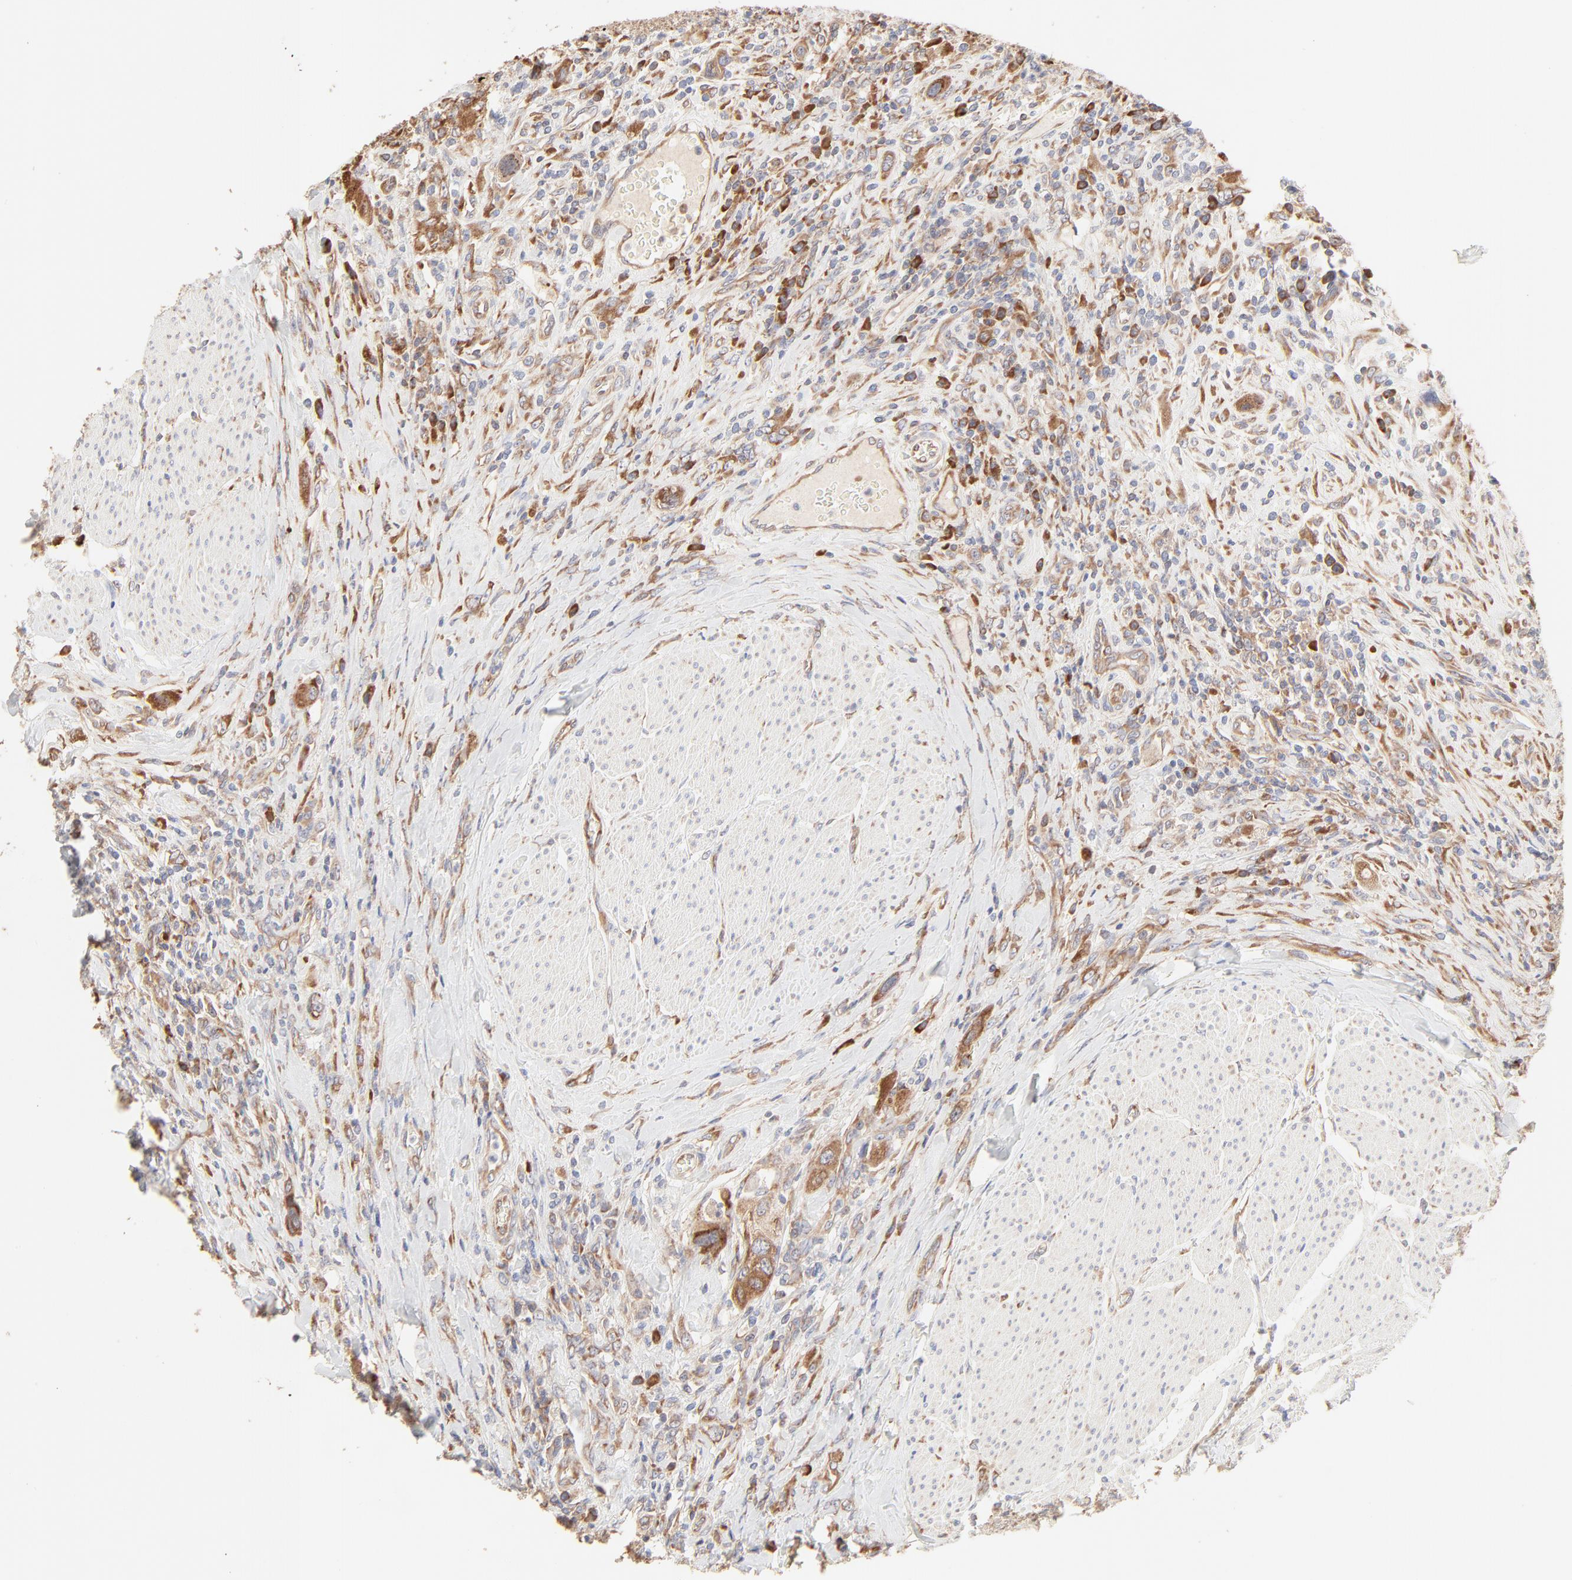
{"staining": {"intensity": "moderate", "quantity": ">75%", "location": "cytoplasmic/membranous"}, "tissue": "urothelial cancer", "cell_type": "Tumor cells", "image_type": "cancer", "snomed": [{"axis": "morphology", "description": "Urothelial carcinoma, High grade"}, {"axis": "topography", "description": "Urinary bladder"}], "caption": "Protein analysis of urothelial carcinoma (high-grade) tissue reveals moderate cytoplasmic/membranous positivity in about >75% of tumor cells.", "gene": "RPS20", "patient": {"sex": "male", "age": 50}}